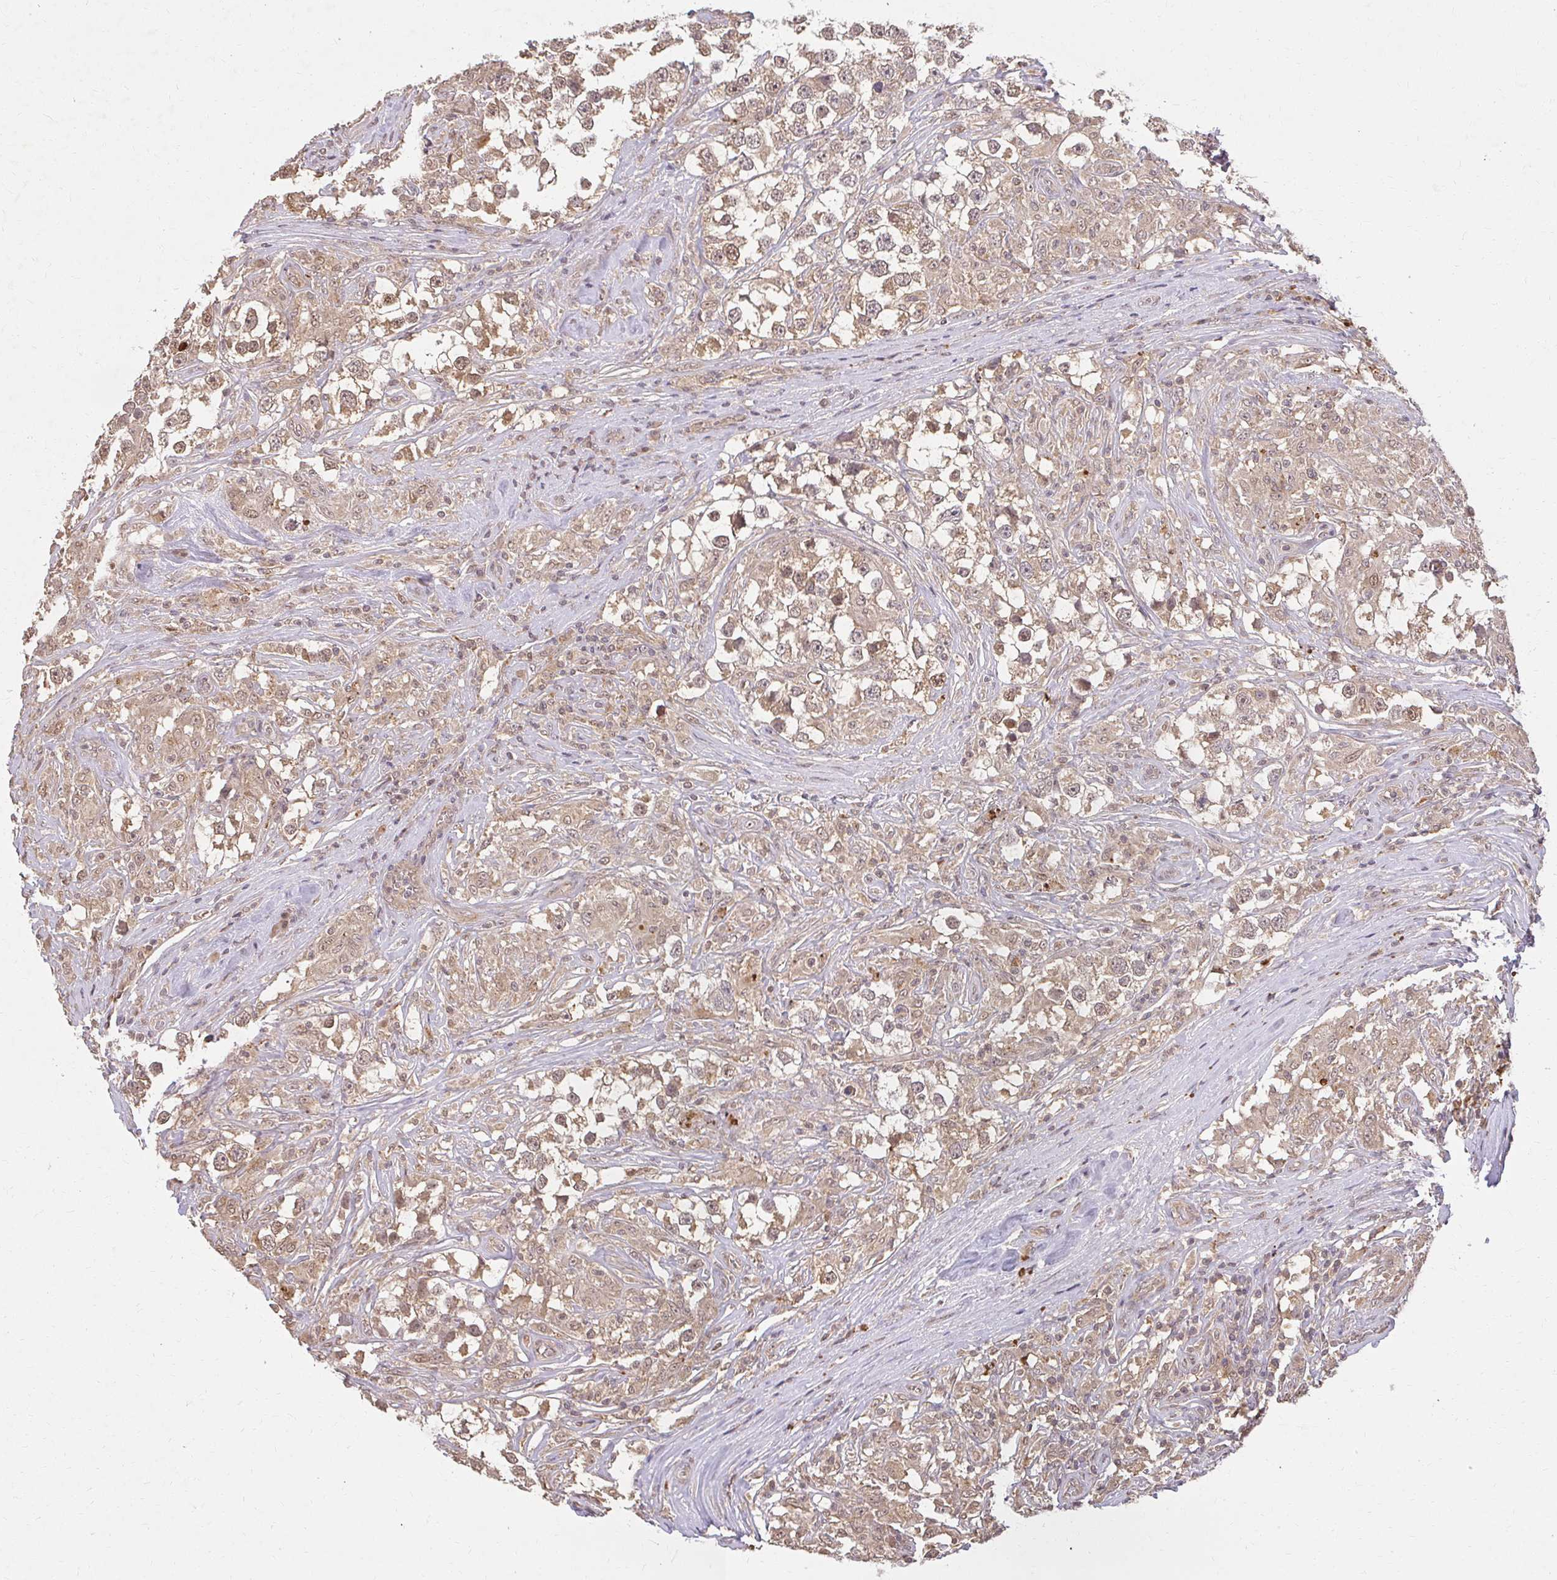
{"staining": {"intensity": "moderate", "quantity": ">75%", "location": "cytoplasmic/membranous,nuclear"}, "tissue": "testis cancer", "cell_type": "Tumor cells", "image_type": "cancer", "snomed": [{"axis": "morphology", "description": "Seminoma, NOS"}, {"axis": "topography", "description": "Testis"}], "caption": "Immunohistochemistry staining of testis seminoma, which shows medium levels of moderate cytoplasmic/membranous and nuclear staining in approximately >75% of tumor cells indicating moderate cytoplasmic/membranous and nuclear protein expression. The staining was performed using DAB (brown) for protein detection and nuclei were counterstained in hematoxylin (blue).", "gene": "LARS2", "patient": {"sex": "male", "age": 46}}